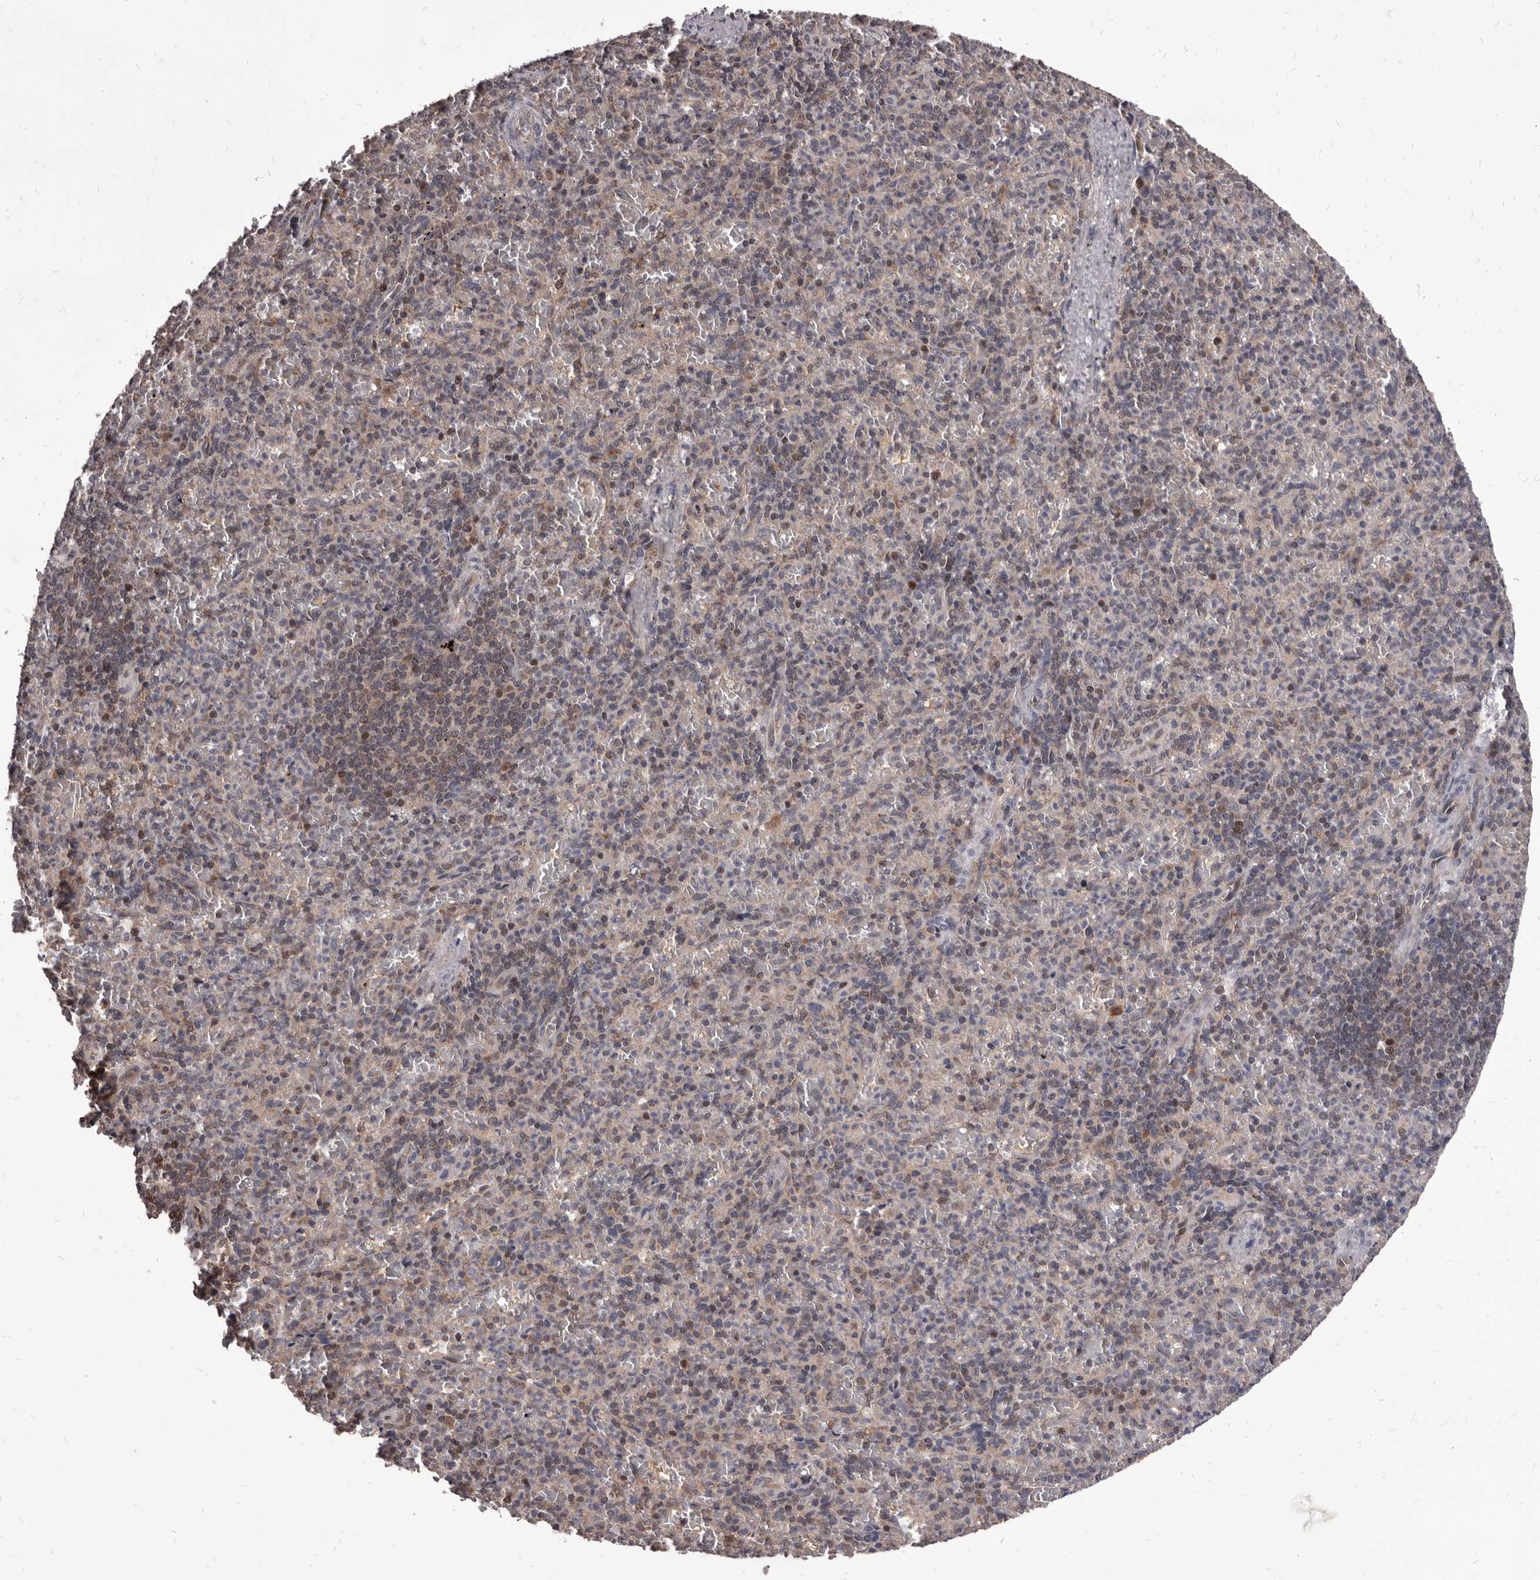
{"staining": {"intensity": "weak", "quantity": "25%-75%", "location": "cytoplasmic/membranous"}, "tissue": "spleen", "cell_type": "Cells in red pulp", "image_type": "normal", "snomed": [{"axis": "morphology", "description": "Normal tissue, NOS"}, {"axis": "topography", "description": "Spleen"}], "caption": "About 25%-75% of cells in red pulp in normal spleen exhibit weak cytoplasmic/membranous protein expression as visualized by brown immunohistochemical staining.", "gene": "MAP3K14", "patient": {"sex": "female", "age": 74}}